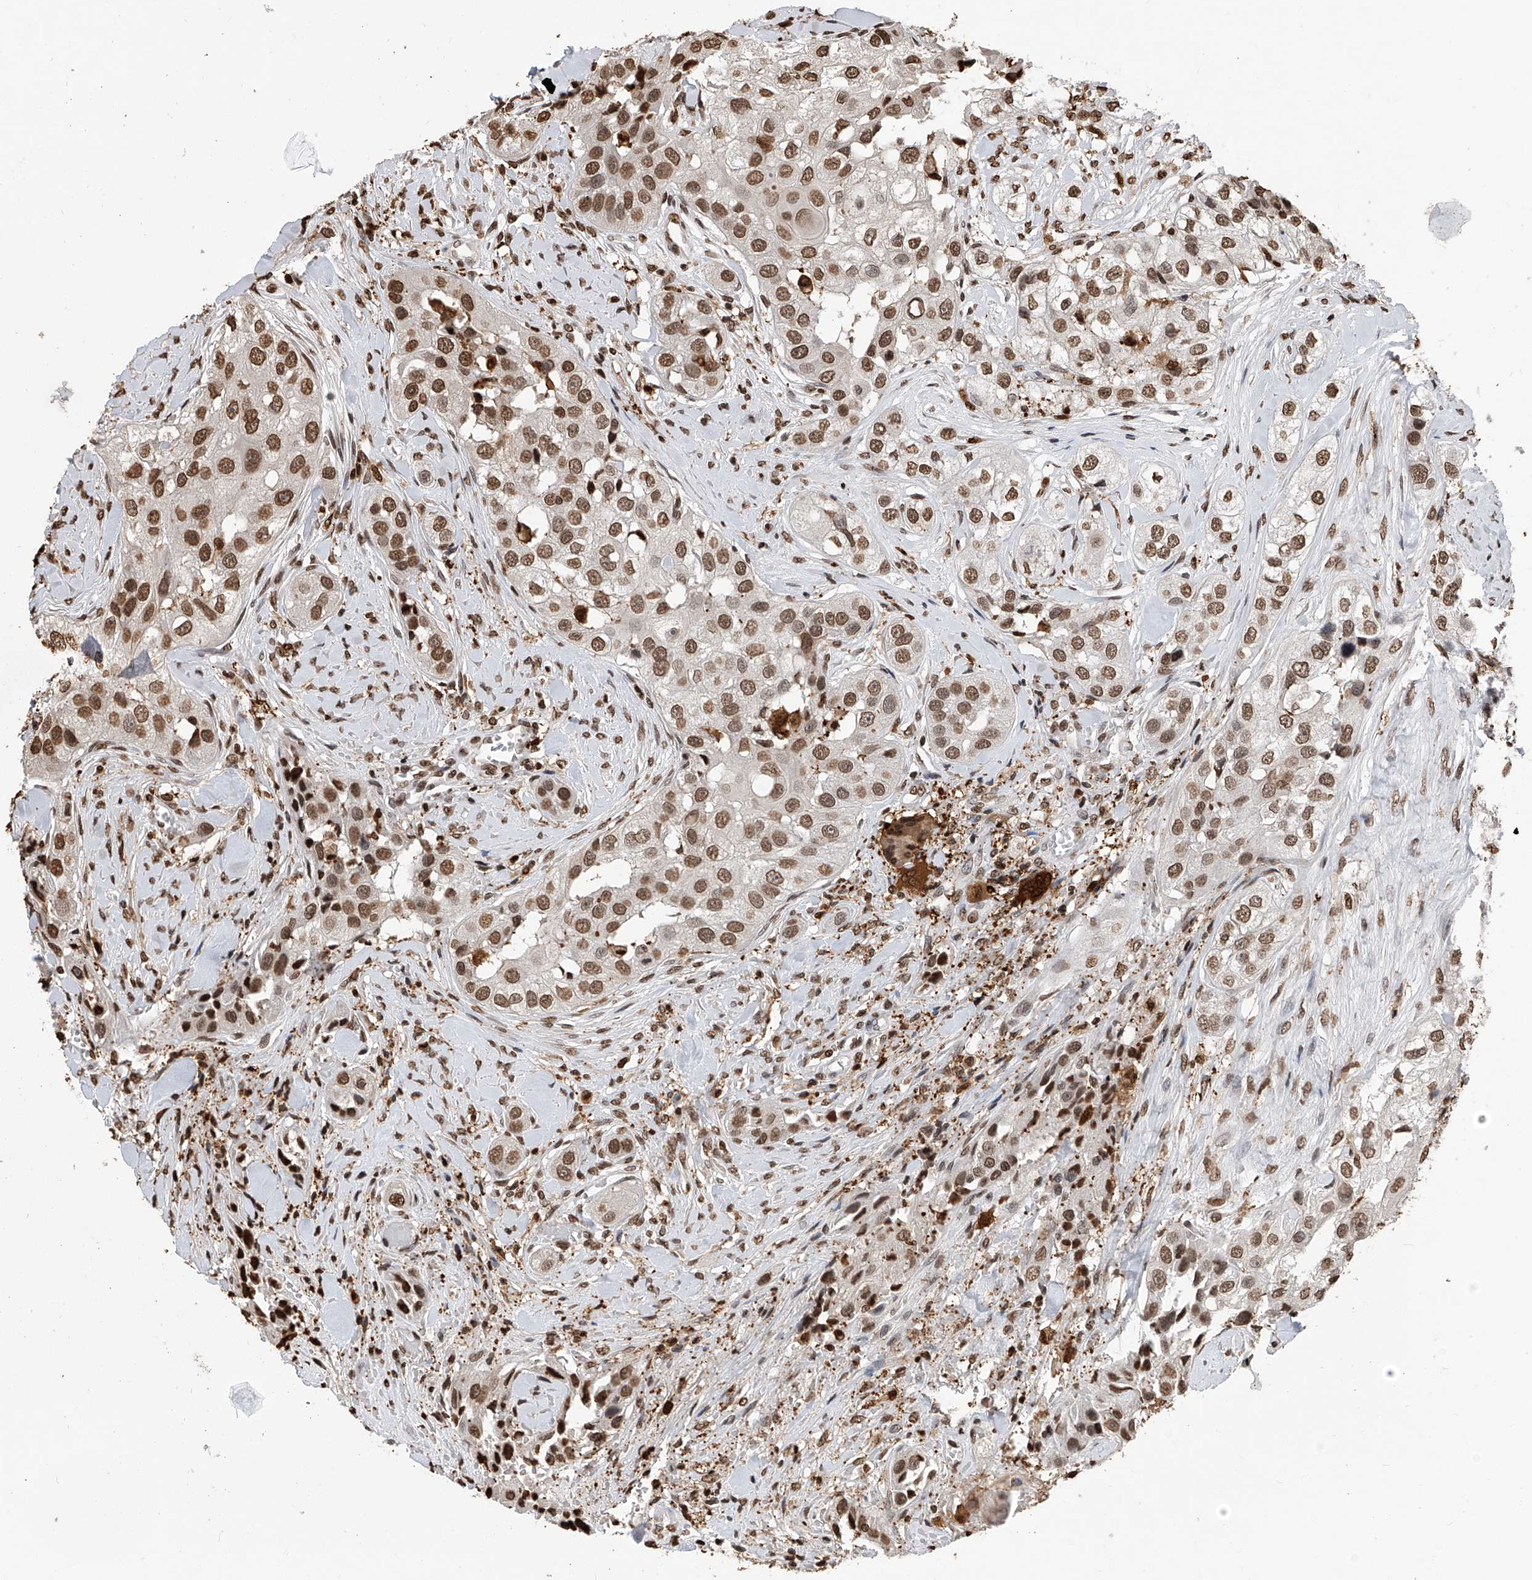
{"staining": {"intensity": "moderate", "quantity": ">75%", "location": "nuclear"}, "tissue": "head and neck cancer", "cell_type": "Tumor cells", "image_type": "cancer", "snomed": [{"axis": "morphology", "description": "Normal tissue, NOS"}, {"axis": "morphology", "description": "Squamous cell carcinoma, NOS"}, {"axis": "topography", "description": "Skeletal muscle"}, {"axis": "topography", "description": "Head-Neck"}], "caption": "Immunohistochemistry (IHC) image of head and neck squamous cell carcinoma stained for a protein (brown), which demonstrates medium levels of moderate nuclear positivity in about >75% of tumor cells.", "gene": "CFAP410", "patient": {"sex": "male", "age": 51}}